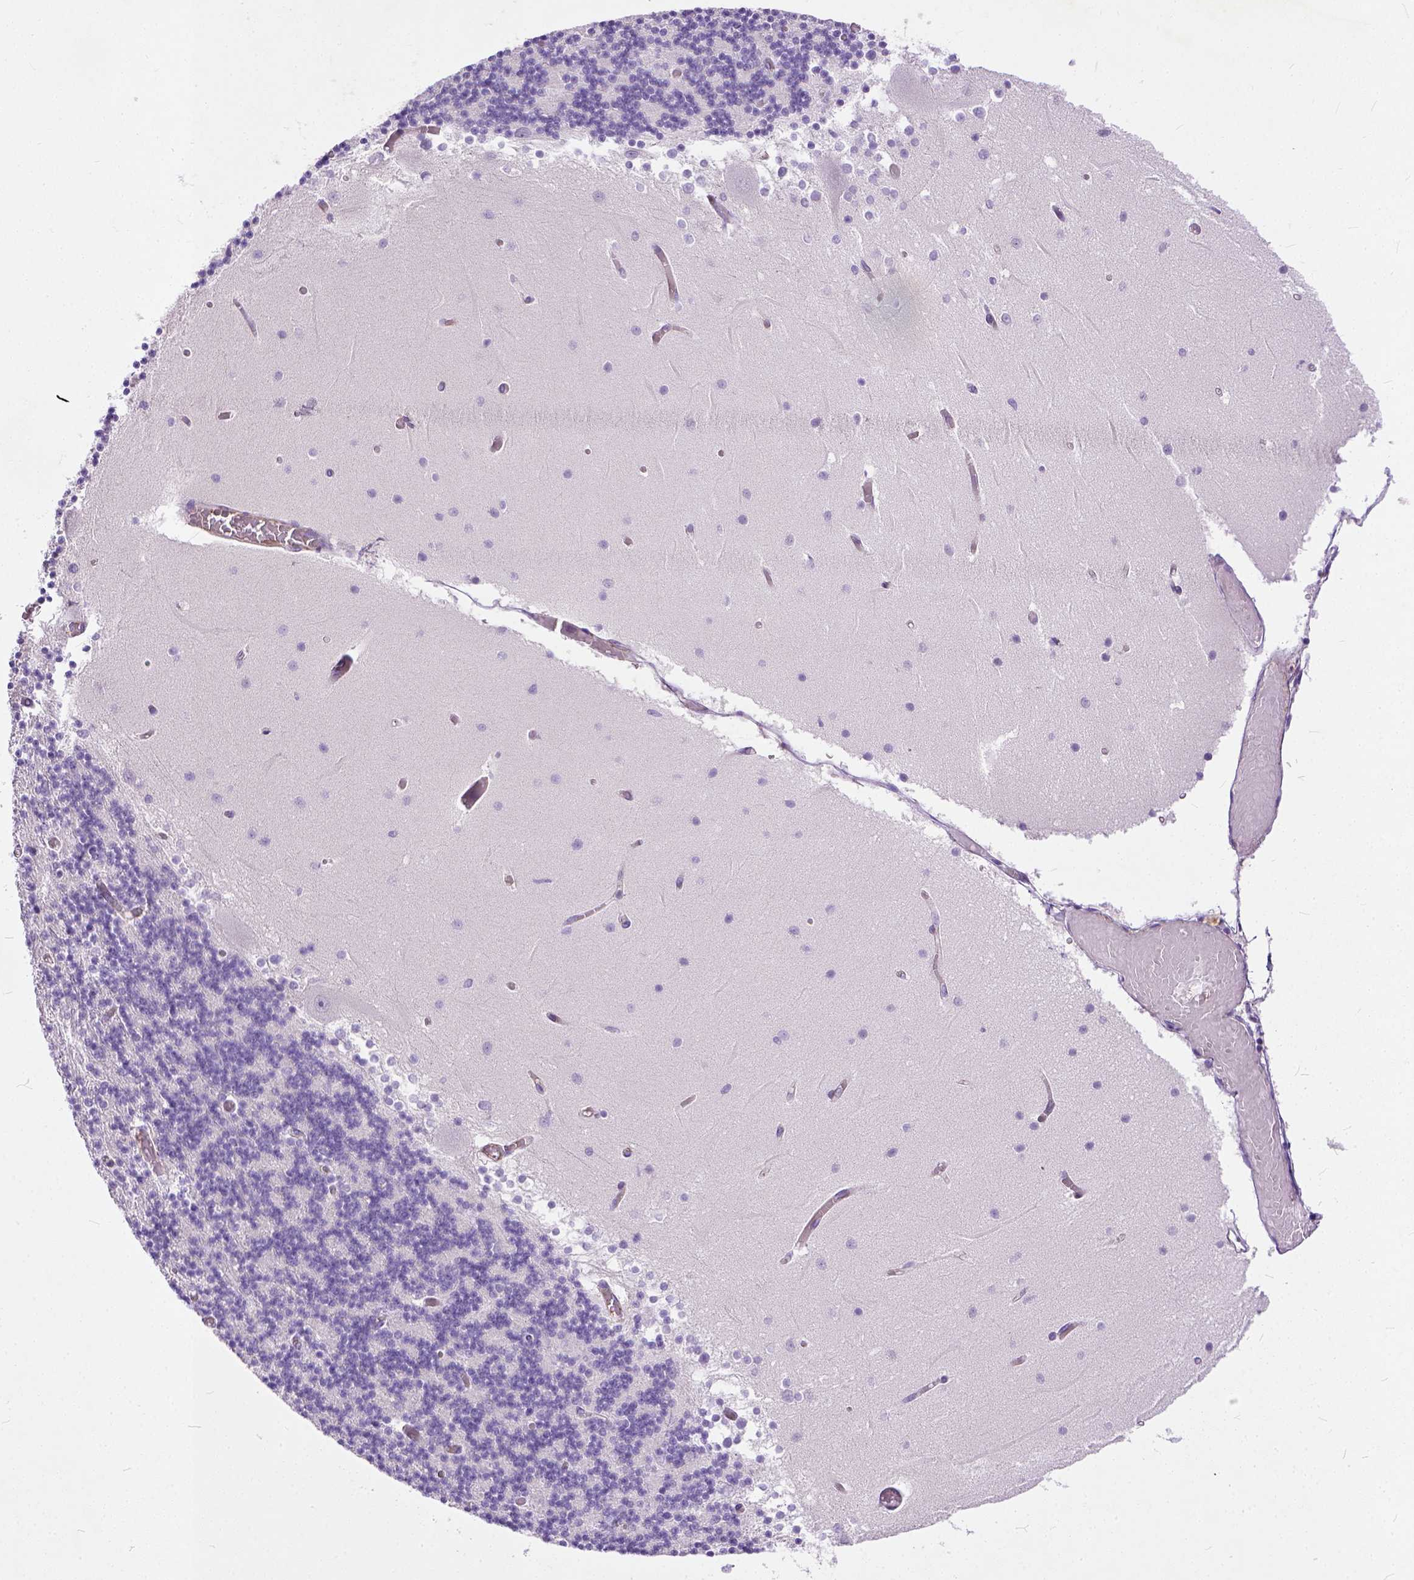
{"staining": {"intensity": "negative", "quantity": "none", "location": "none"}, "tissue": "cerebellum", "cell_type": "Cells in granular layer", "image_type": "normal", "snomed": [{"axis": "morphology", "description": "Normal tissue, NOS"}, {"axis": "topography", "description": "Cerebellum"}], "caption": "IHC of unremarkable cerebellum demonstrates no expression in cells in granular layer.", "gene": "ADGRF1", "patient": {"sex": "female", "age": 28}}